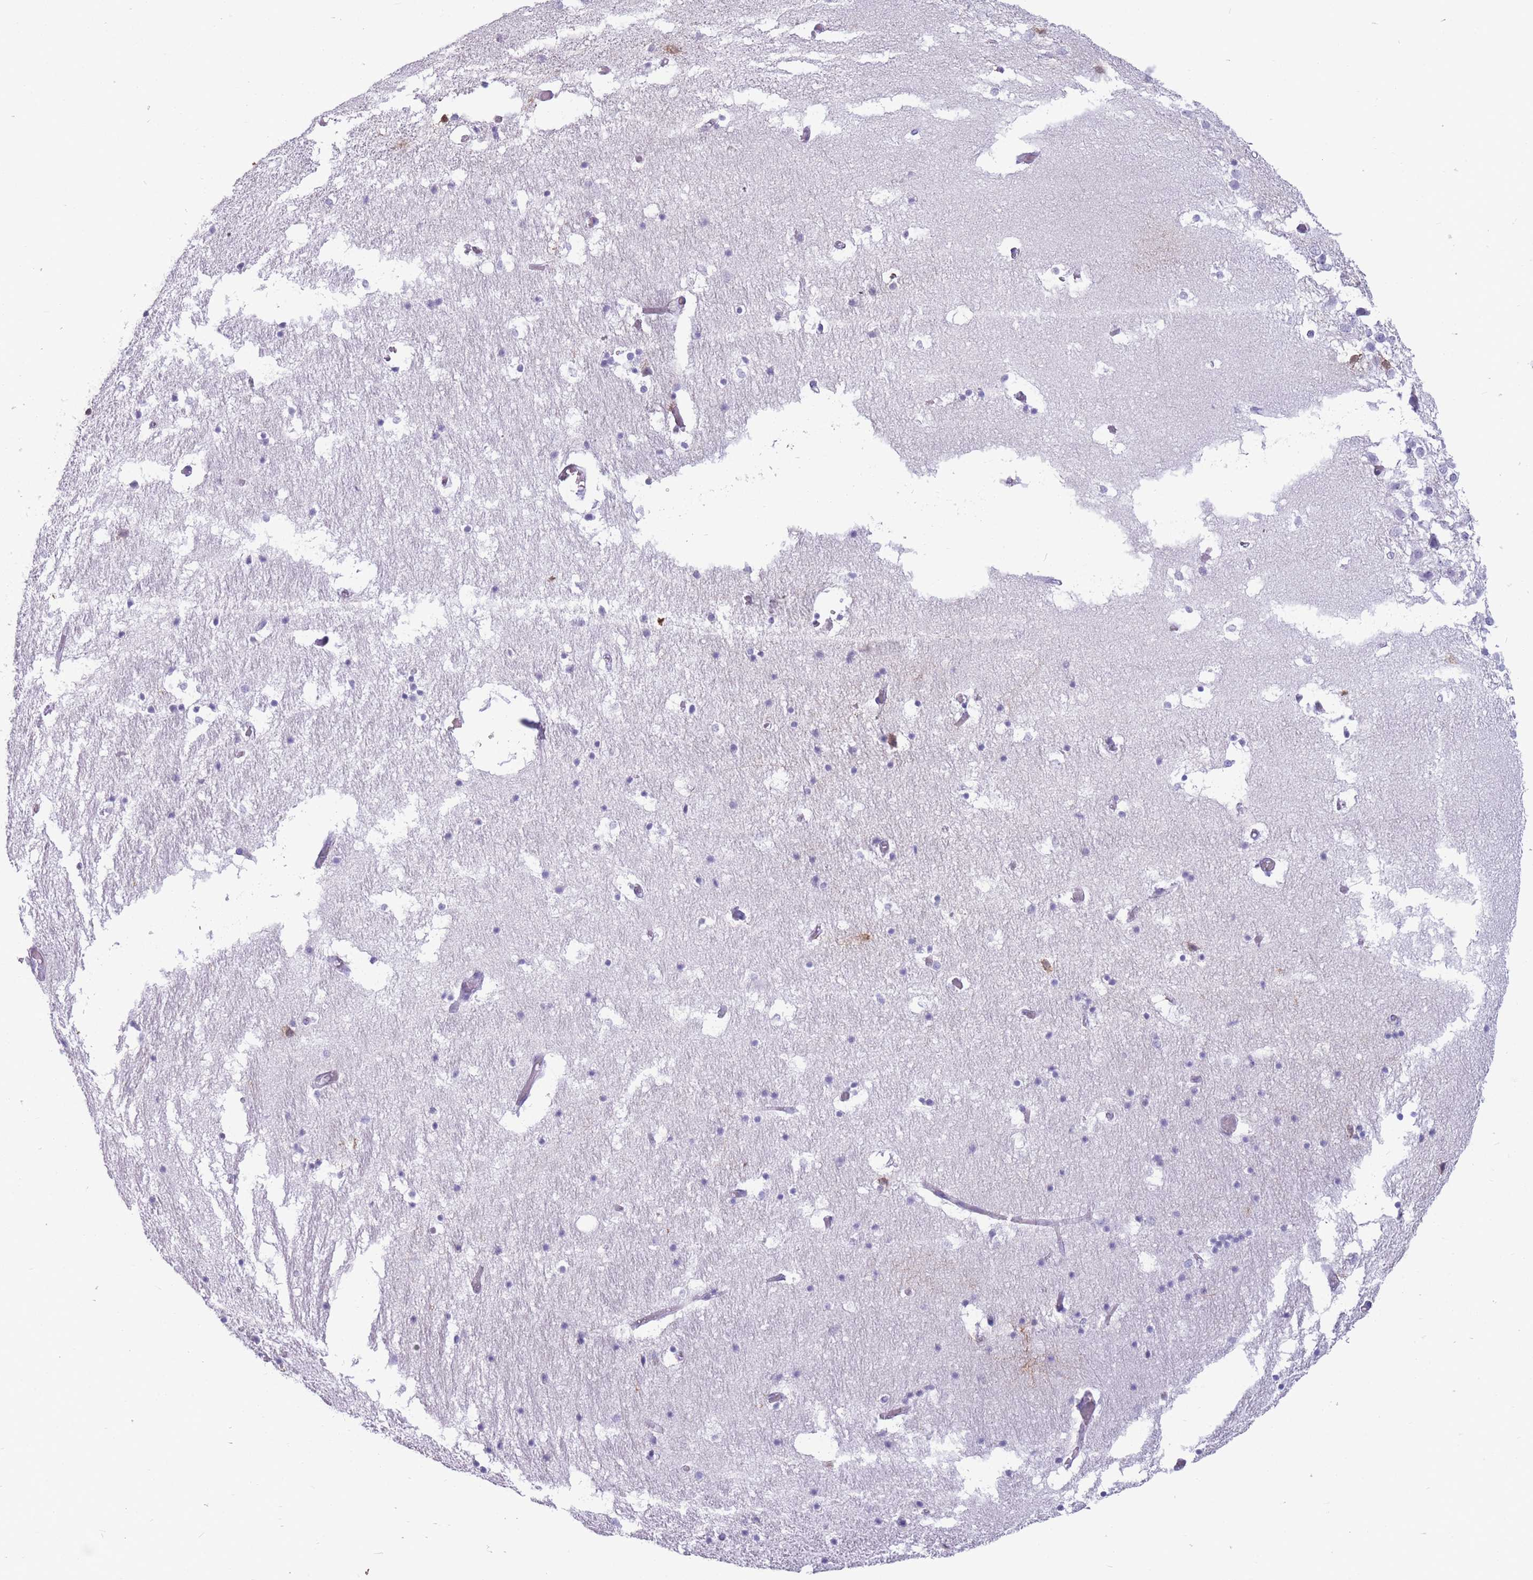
{"staining": {"intensity": "strong", "quantity": "<25%", "location": "cytoplasmic/membranous"}, "tissue": "hippocampus", "cell_type": "Glial cells", "image_type": "normal", "snomed": [{"axis": "morphology", "description": "Normal tissue, NOS"}, {"axis": "topography", "description": "Hippocampus"}], "caption": "Immunohistochemistry (IHC) (DAB (3,3'-diaminobenzidine)) staining of benign hippocampus displays strong cytoplasmic/membranous protein staining in approximately <25% of glial cells.", "gene": "MTSS2", "patient": {"sex": "female", "age": 52}}